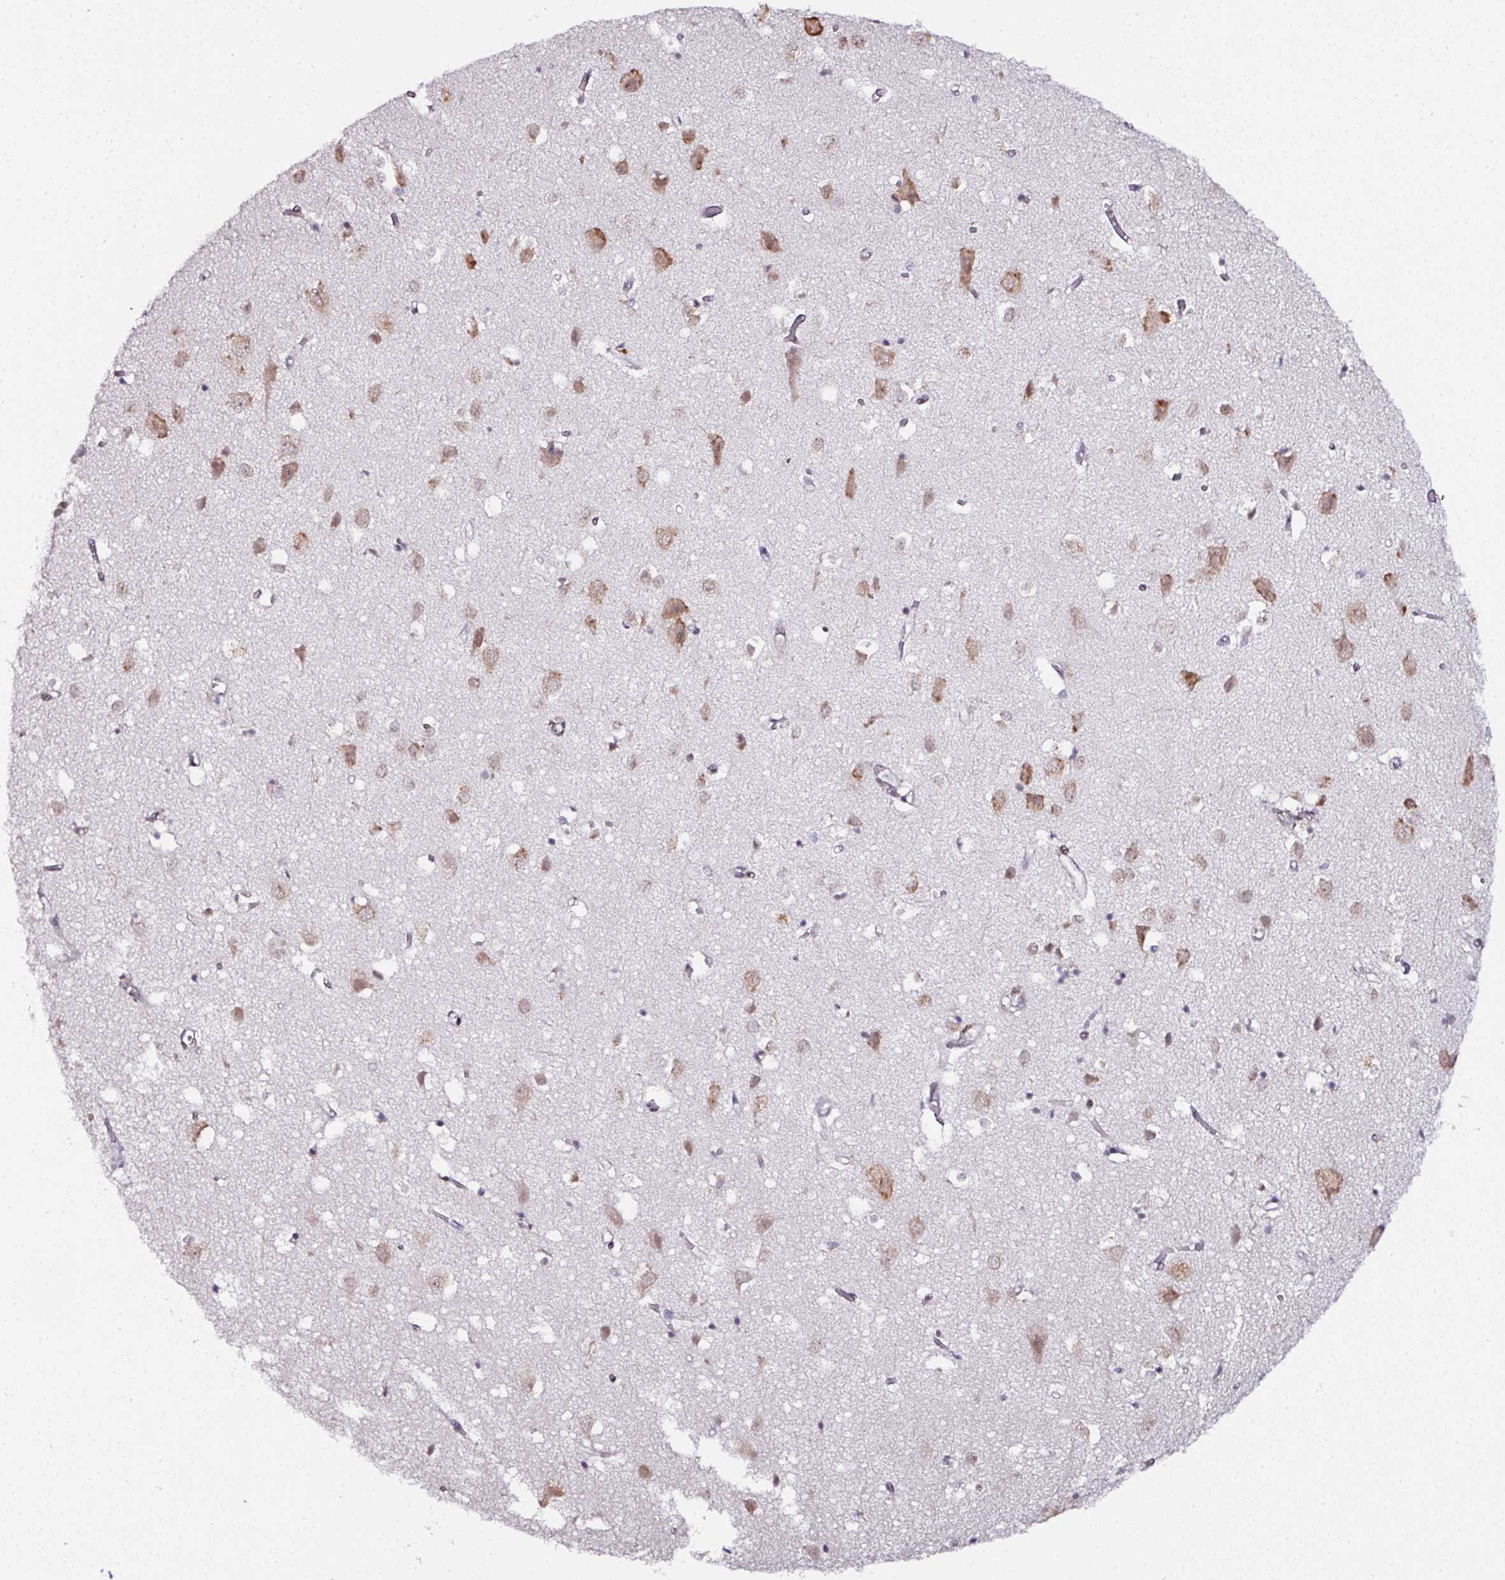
{"staining": {"intensity": "negative", "quantity": "none", "location": "none"}, "tissue": "cerebral cortex", "cell_type": "Endothelial cells", "image_type": "normal", "snomed": [{"axis": "morphology", "description": "Normal tissue, NOS"}, {"axis": "topography", "description": "Cerebral cortex"}], "caption": "Immunohistochemistry histopathology image of normal cerebral cortex stained for a protein (brown), which displays no staining in endothelial cells. (DAB immunohistochemistry with hematoxylin counter stain).", "gene": "APOLD1", "patient": {"sex": "male", "age": 70}}